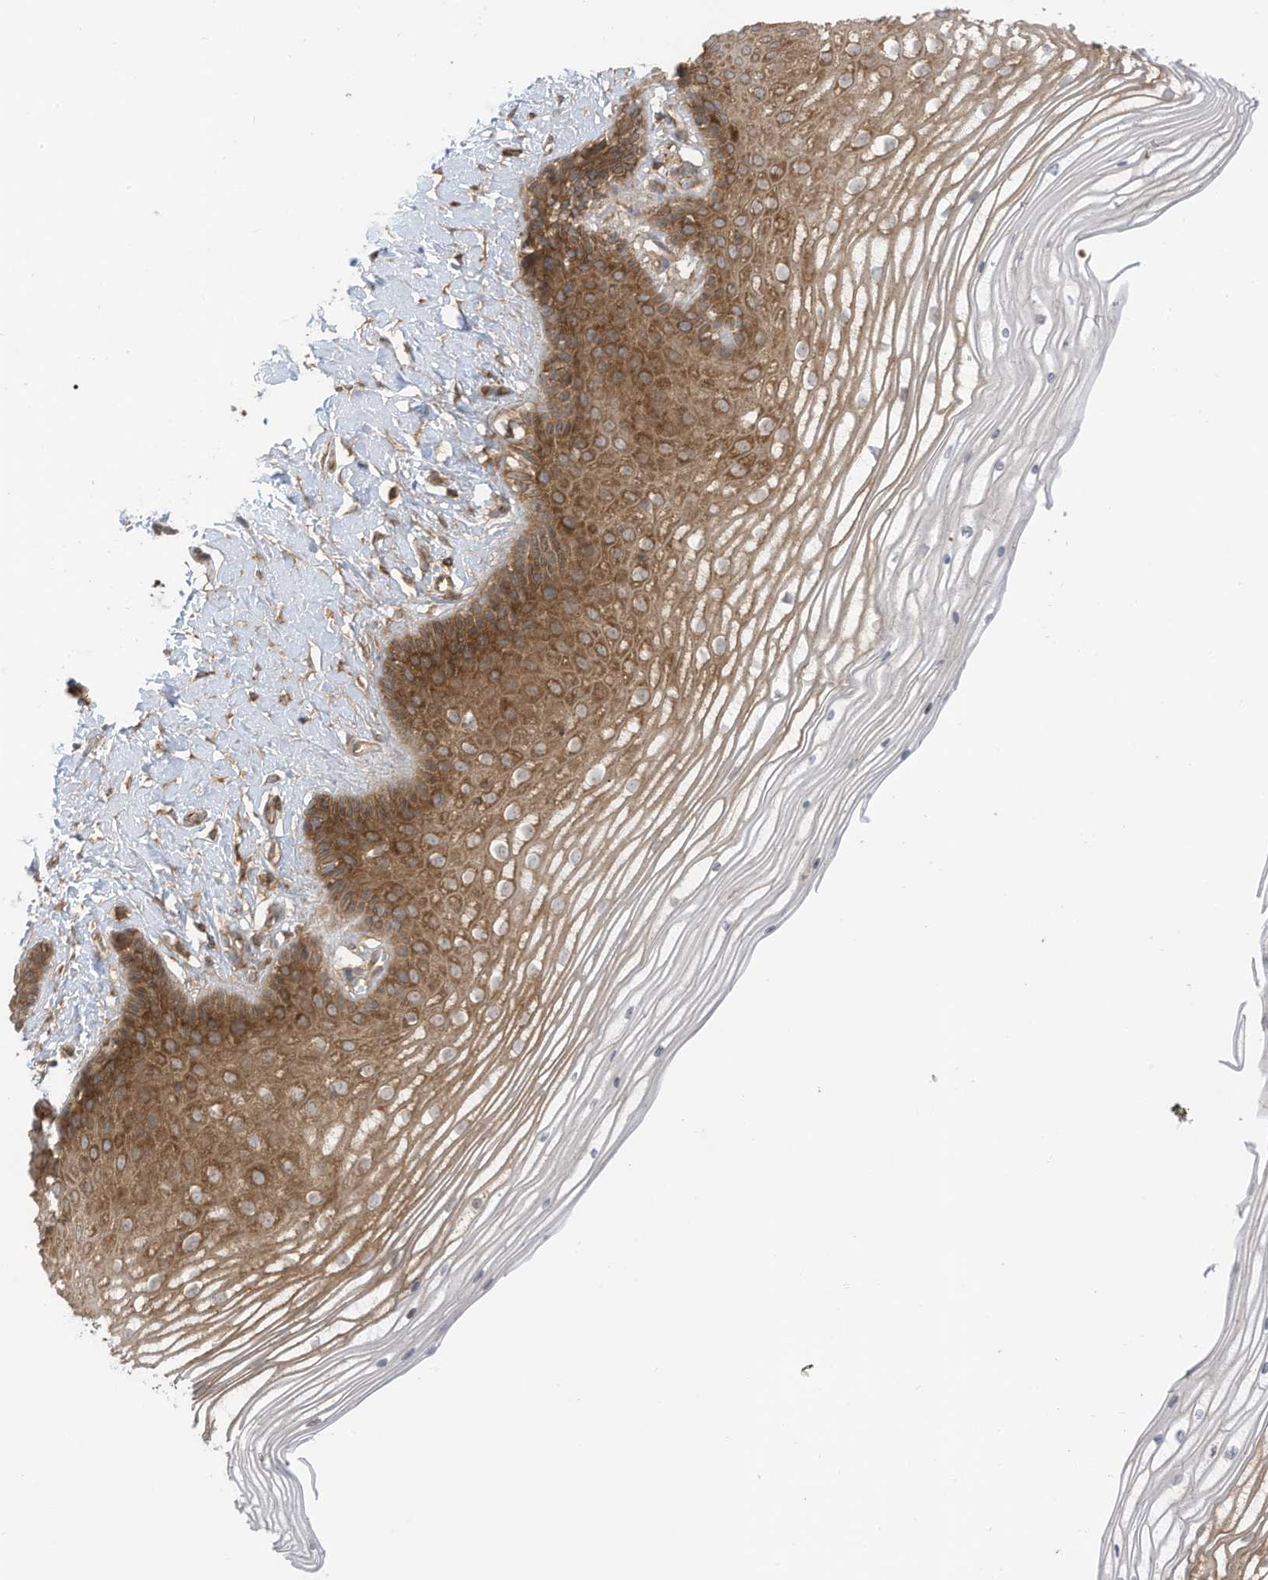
{"staining": {"intensity": "strong", "quantity": "25%-75%", "location": "cytoplasmic/membranous"}, "tissue": "vagina", "cell_type": "Squamous epithelial cells", "image_type": "normal", "snomed": [{"axis": "morphology", "description": "Normal tissue, NOS"}, {"axis": "topography", "description": "Vagina"}, {"axis": "topography", "description": "Cervix"}], "caption": "Brown immunohistochemical staining in normal human vagina shows strong cytoplasmic/membranous positivity in approximately 25%-75% of squamous epithelial cells.", "gene": "REPS1", "patient": {"sex": "female", "age": 40}}